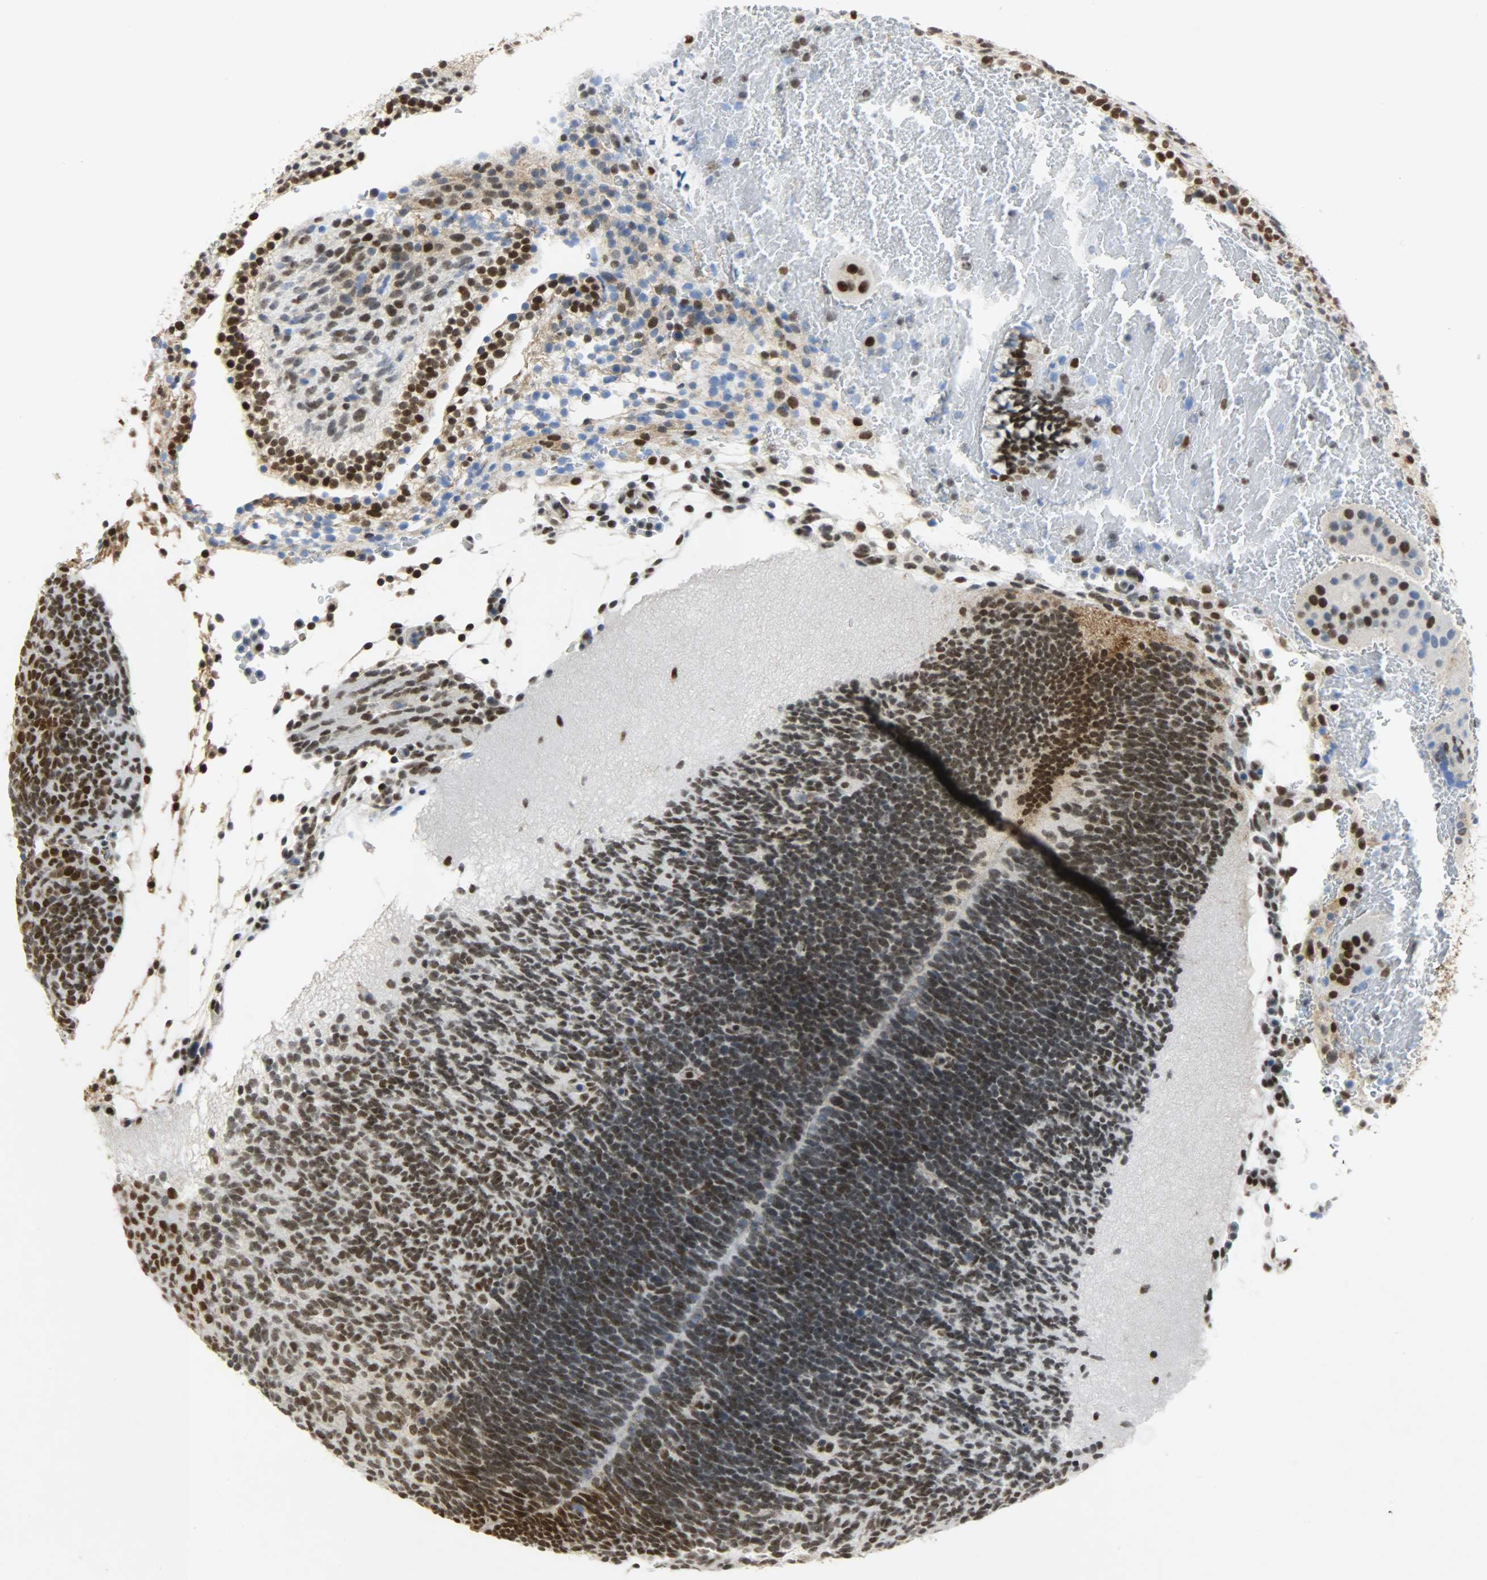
{"staining": {"intensity": "strong", "quantity": ">75%", "location": "nuclear"}, "tissue": "placenta", "cell_type": "Decidual cells", "image_type": "normal", "snomed": [{"axis": "morphology", "description": "Normal tissue, NOS"}, {"axis": "topography", "description": "Placenta"}], "caption": "The image demonstrates staining of benign placenta, revealing strong nuclear protein staining (brown color) within decidual cells.", "gene": "SSB", "patient": {"sex": "female", "age": 19}}